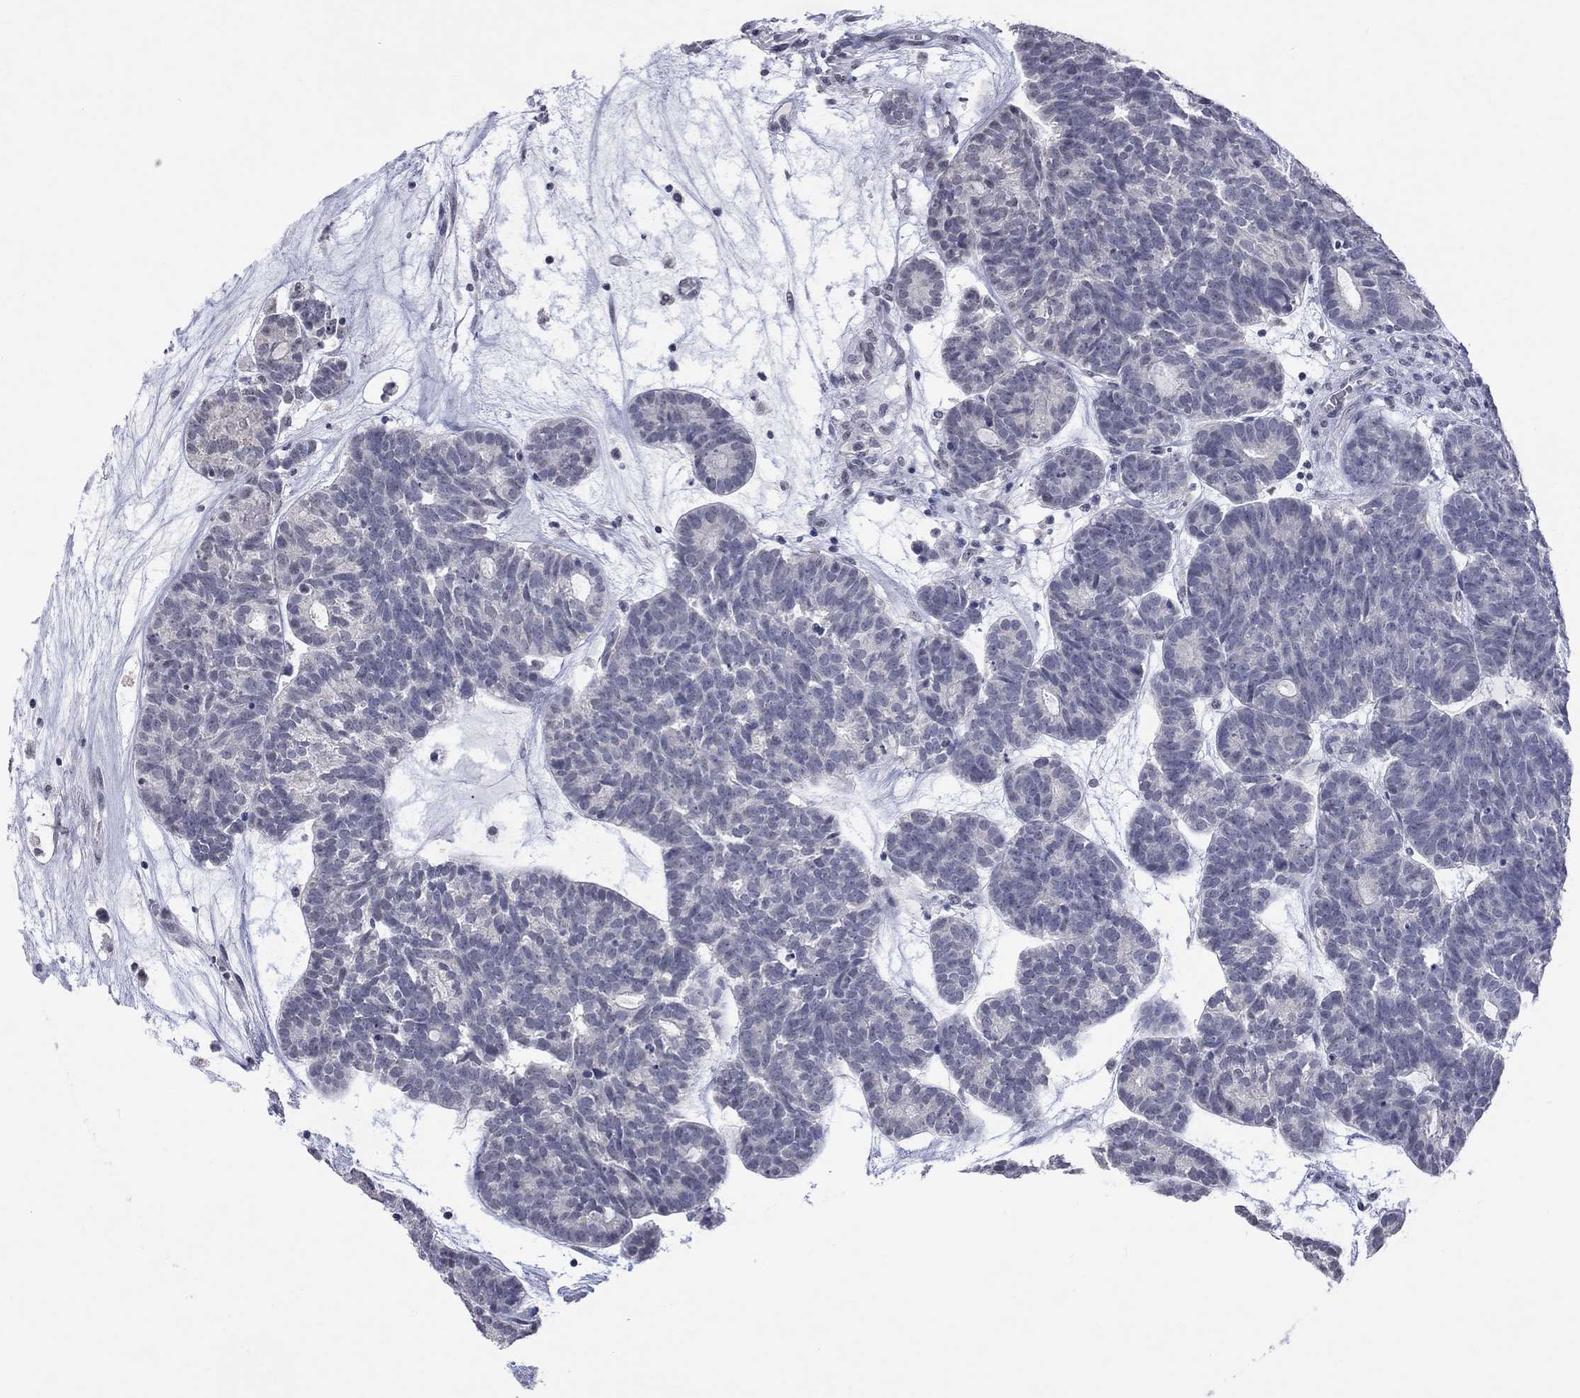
{"staining": {"intensity": "negative", "quantity": "none", "location": "none"}, "tissue": "head and neck cancer", "cell_type": "Tumor cells", "image_type": "cancer", "snomed": [{"axis": "morphology", "description": "Adenocarcinoma, NOS"}, {"axis": "topography", "description": "Head-Neck"}], "caption": "Immunohistochemistry micrograph of human adenocarcinoma (head and neck) stained for a protein (brown), which displays no positivity in tumor cells.", "gene": "TMEM143", "patient": {"sex": "female", "age": 81}}